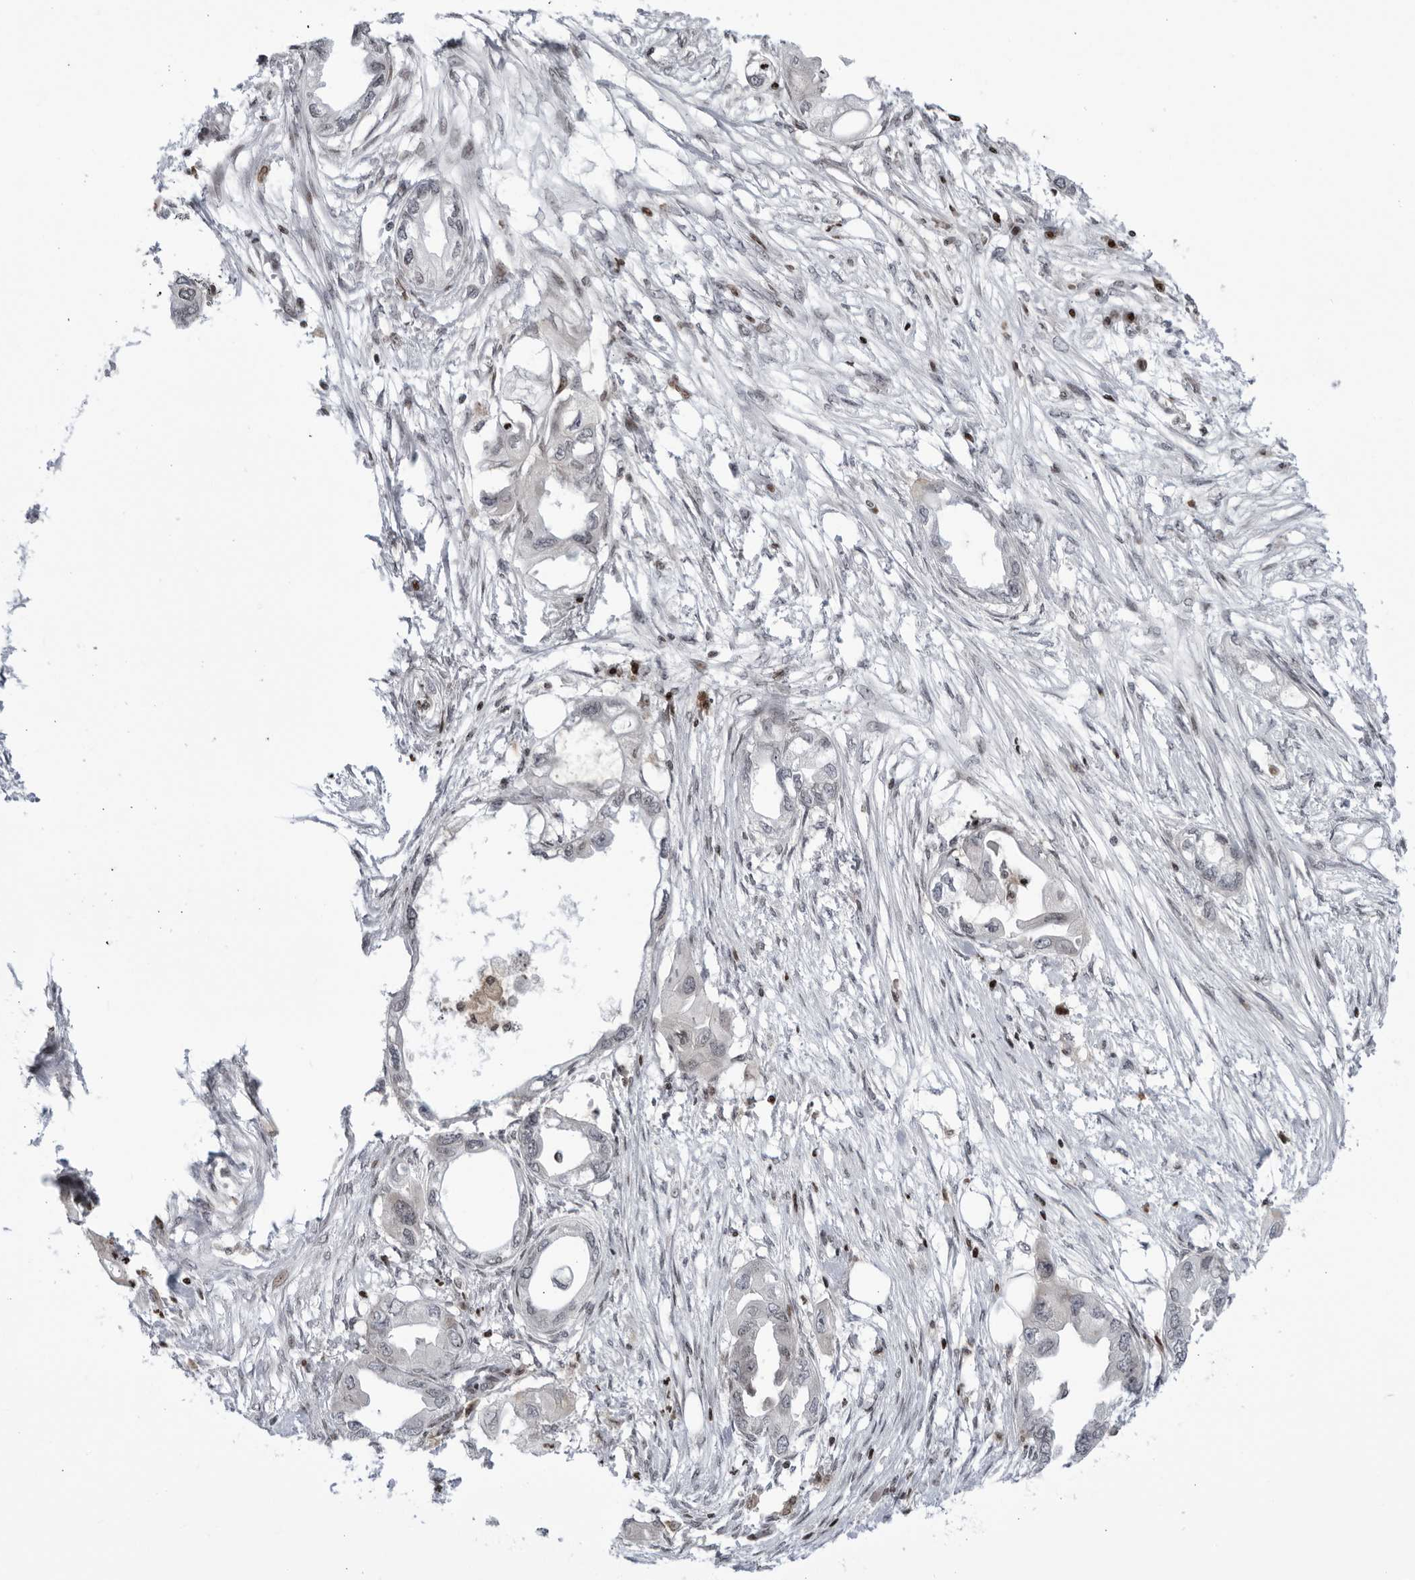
{"staining": {"intensity": "negative", "quantity": "none", "location": "none"}, "tissue": "endometrial cancer", "cell_type": "Tumor cells", "image_type": "cancer", "snomed": [{"axis": "morphology", "description": "Adenocarcinoma, NOS"}, {"axis": "morphology", "description": "Adenocarcinoma, metastatic, NOS"}, {"axis": "topography", "description": "Adipose tissue"}, {"axis": "topography", "description": "Endometrium"}], "caption": "Immunohistochemistry (IHC) micrograph of human adenocarcinoma (endometrial) stained for a protein (brown), which exhibits no positivity in tumor cells.", "gene": "DTL", "patient": {"sex": "female", "age": 67}}